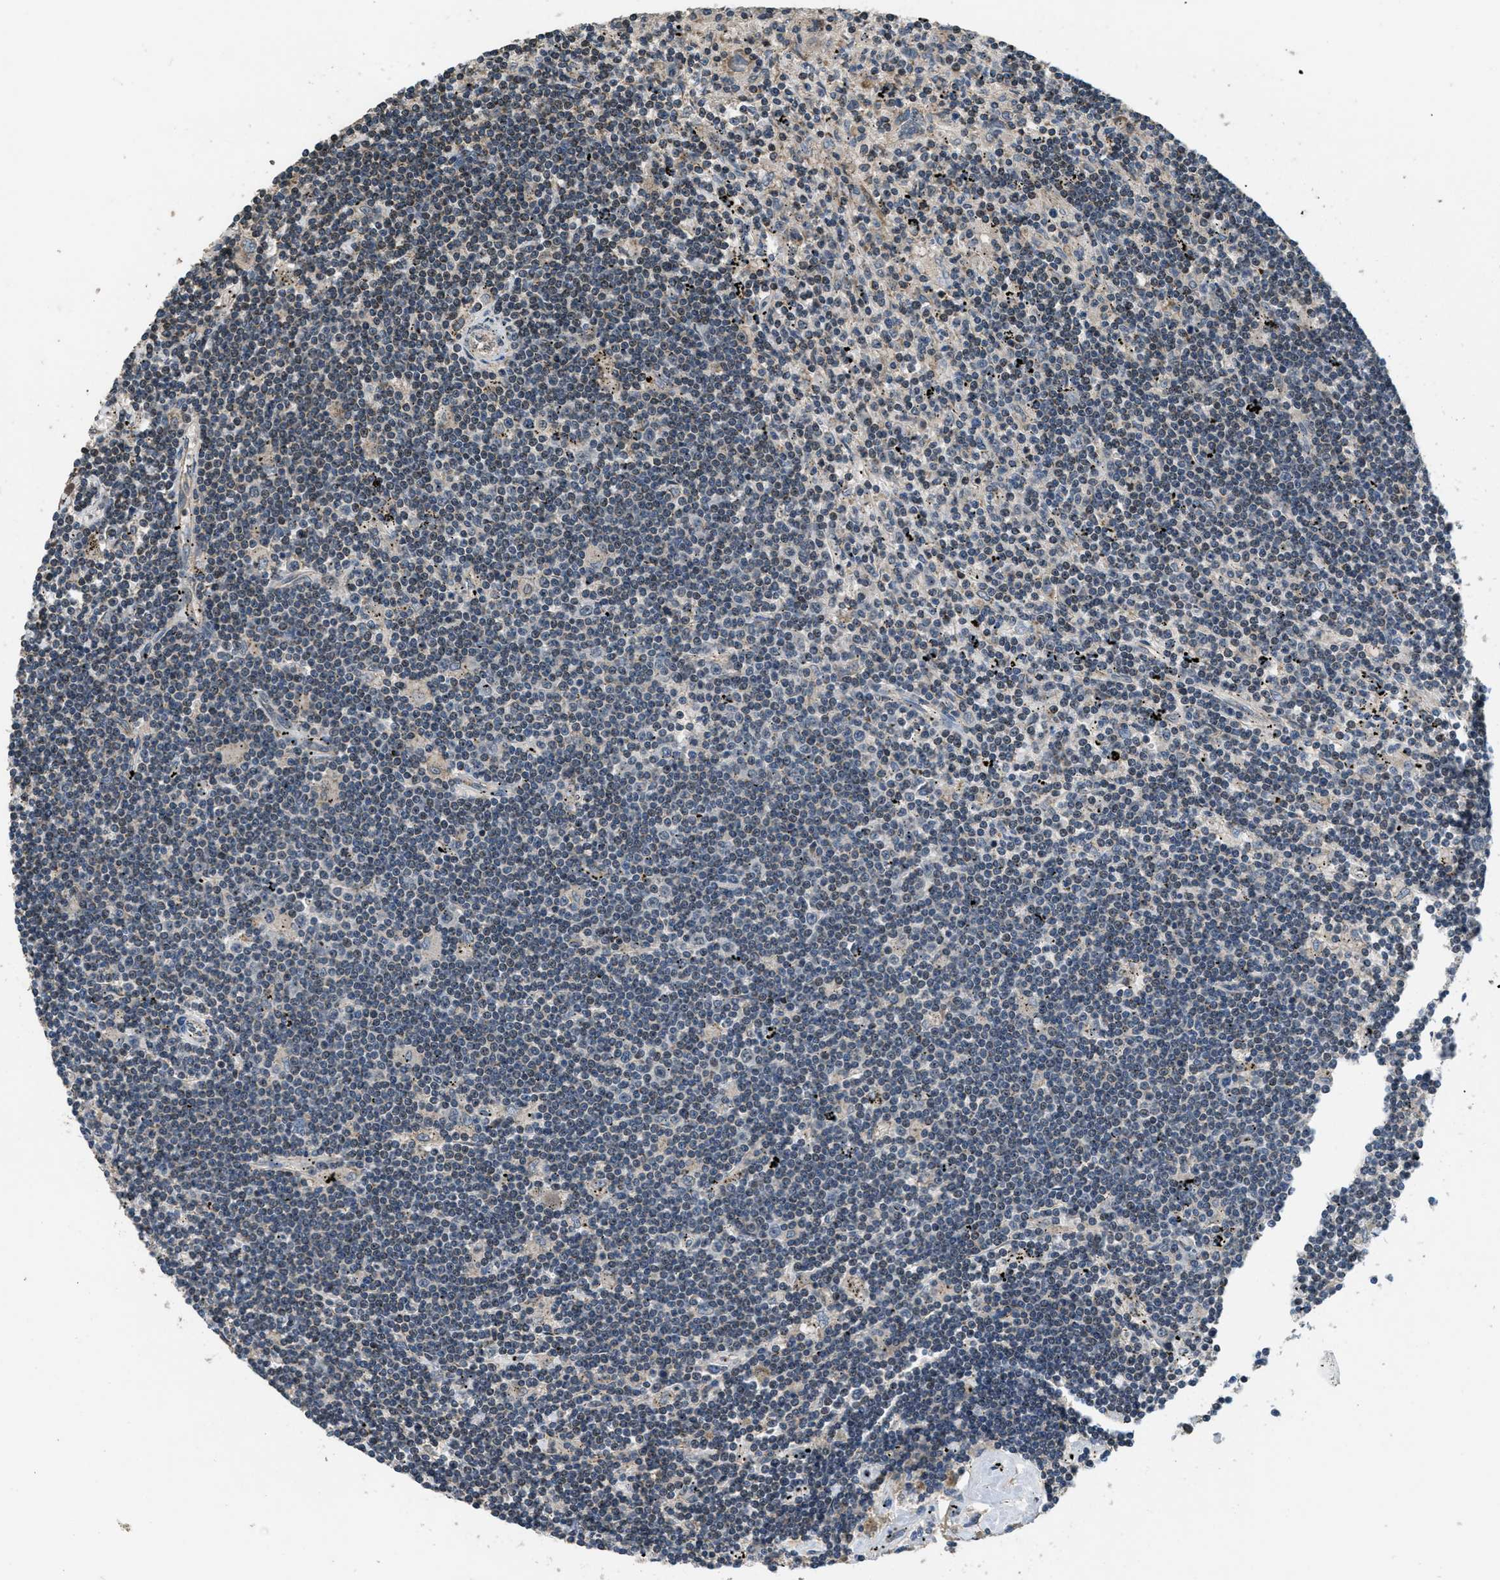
{"staining": {"intensity": "weak", "quantity": "<25%", "location": "nuclear"}, "tissue": "lymphoma", "cell_type": "Tumor cells", "image_type": "cancer", "snomed": [{"axis": "morphology", "description": "Malignant lymphoma, non-Hodgkin's type, Low grade"}, {"axis": "topography", "description": "Spleen"}], "caption": "High magnification brightfield microscopy of malignant lymphoma, non-Hodgkin's type (low-grade) stained with DAB (3,3'-diaminobenzidine) (brown) and counterstained with hematoxylin (blue): tumor cells show no significant expression.", "gene": "NAT1", "patient": {"sex": "male", "age": 76}}